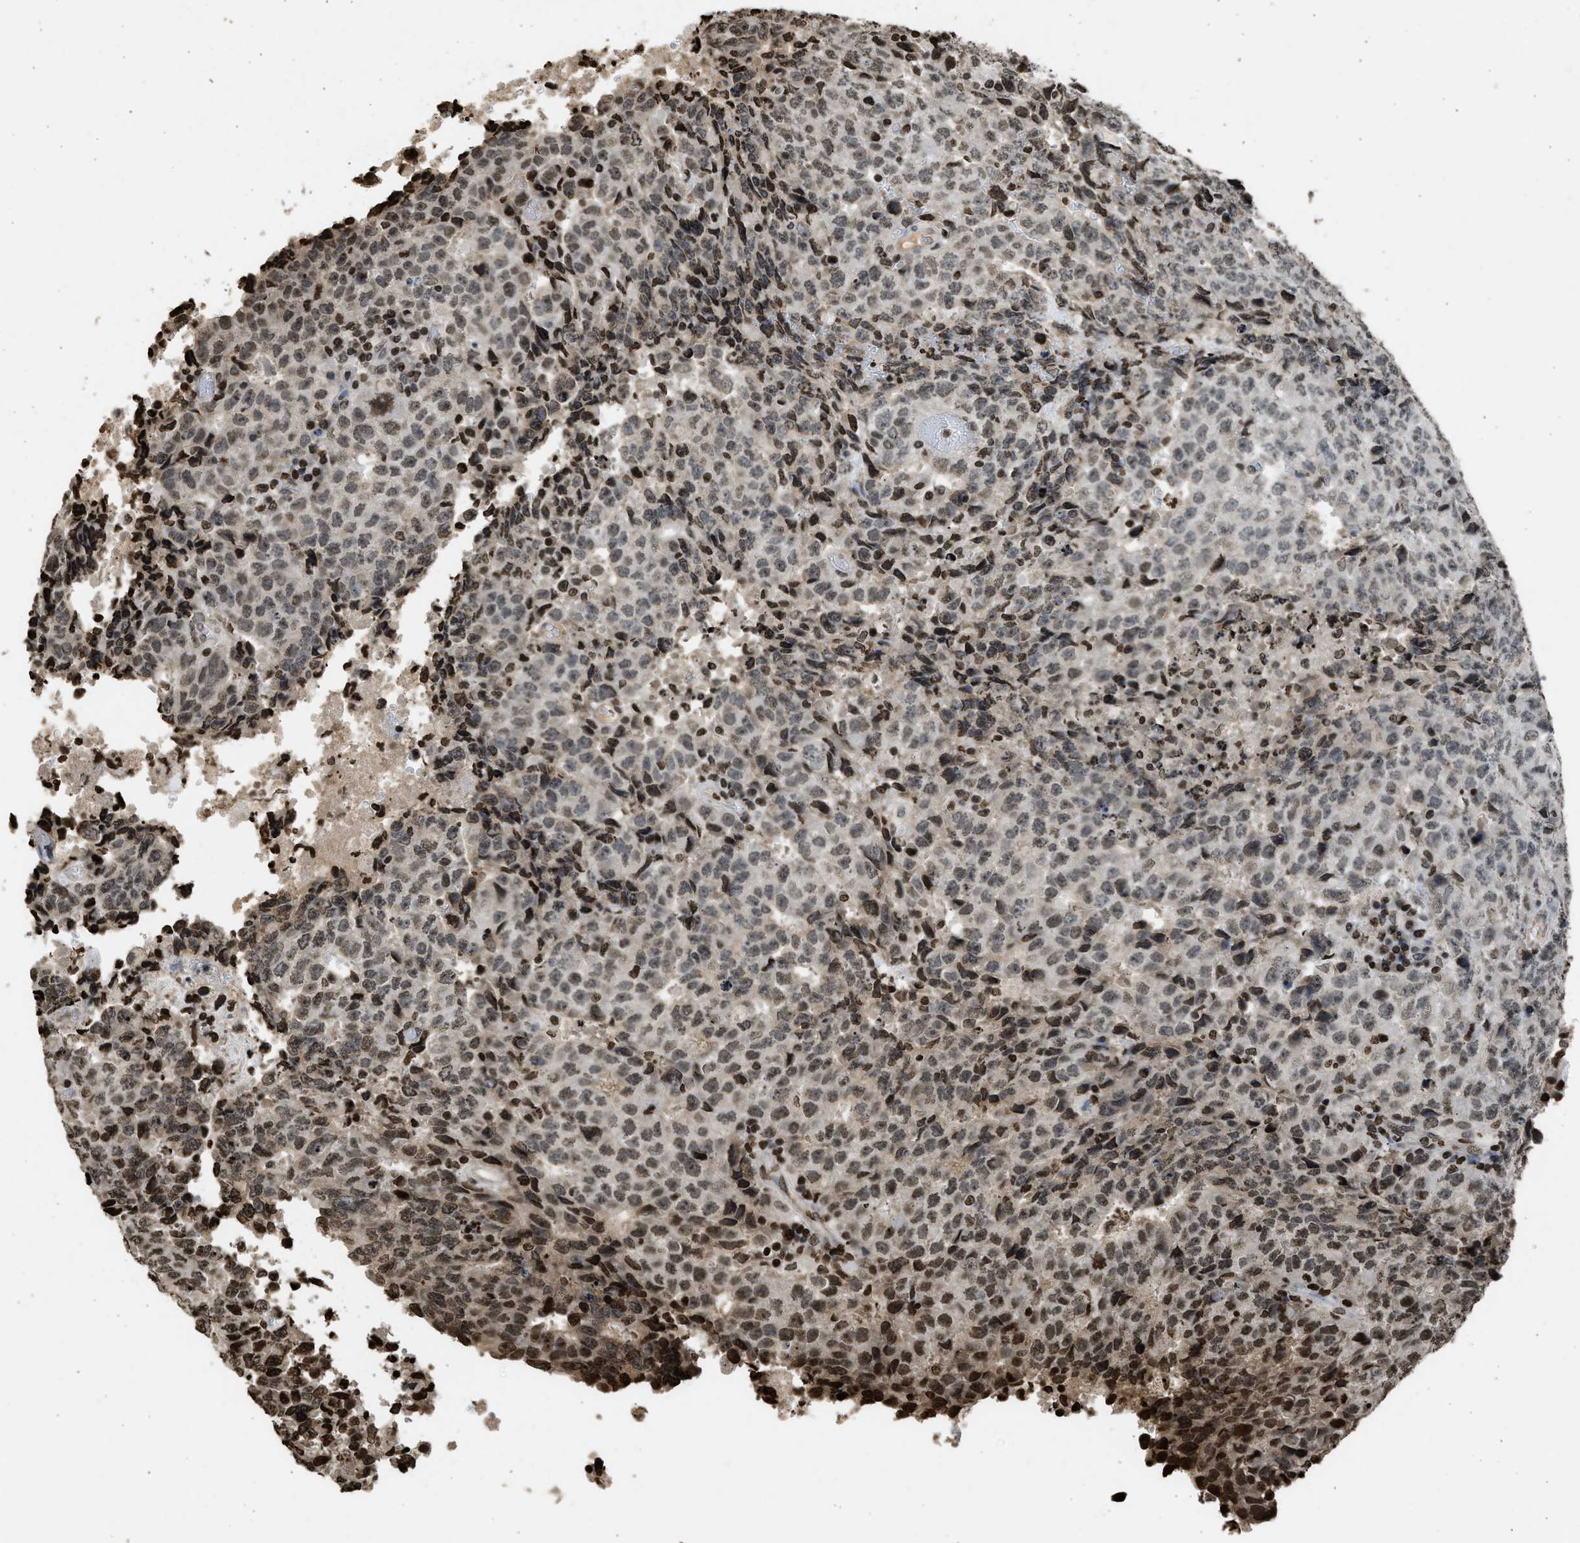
{"staining": {"intensity": "weak", "quantity": ">75%", "location": "nuclear"}, "tissue": "testis cancer", "cell_type": "Tumor cells", "image_type": "cancer", "snomed": [{"axis": "morphology", "description": "Necrosis, NOS"}, {"axis": "morphology", "description": "Carcinoma, Embryonal, NOS"}, {"axis": "topography", "description": "Testis"}], "caption": "Tumor cells demonstrate weak nuclear staining in about >75% of cells in testis cancer.", "gene": "RRAGC", "patient": {"sex": "male", "age": 19}}